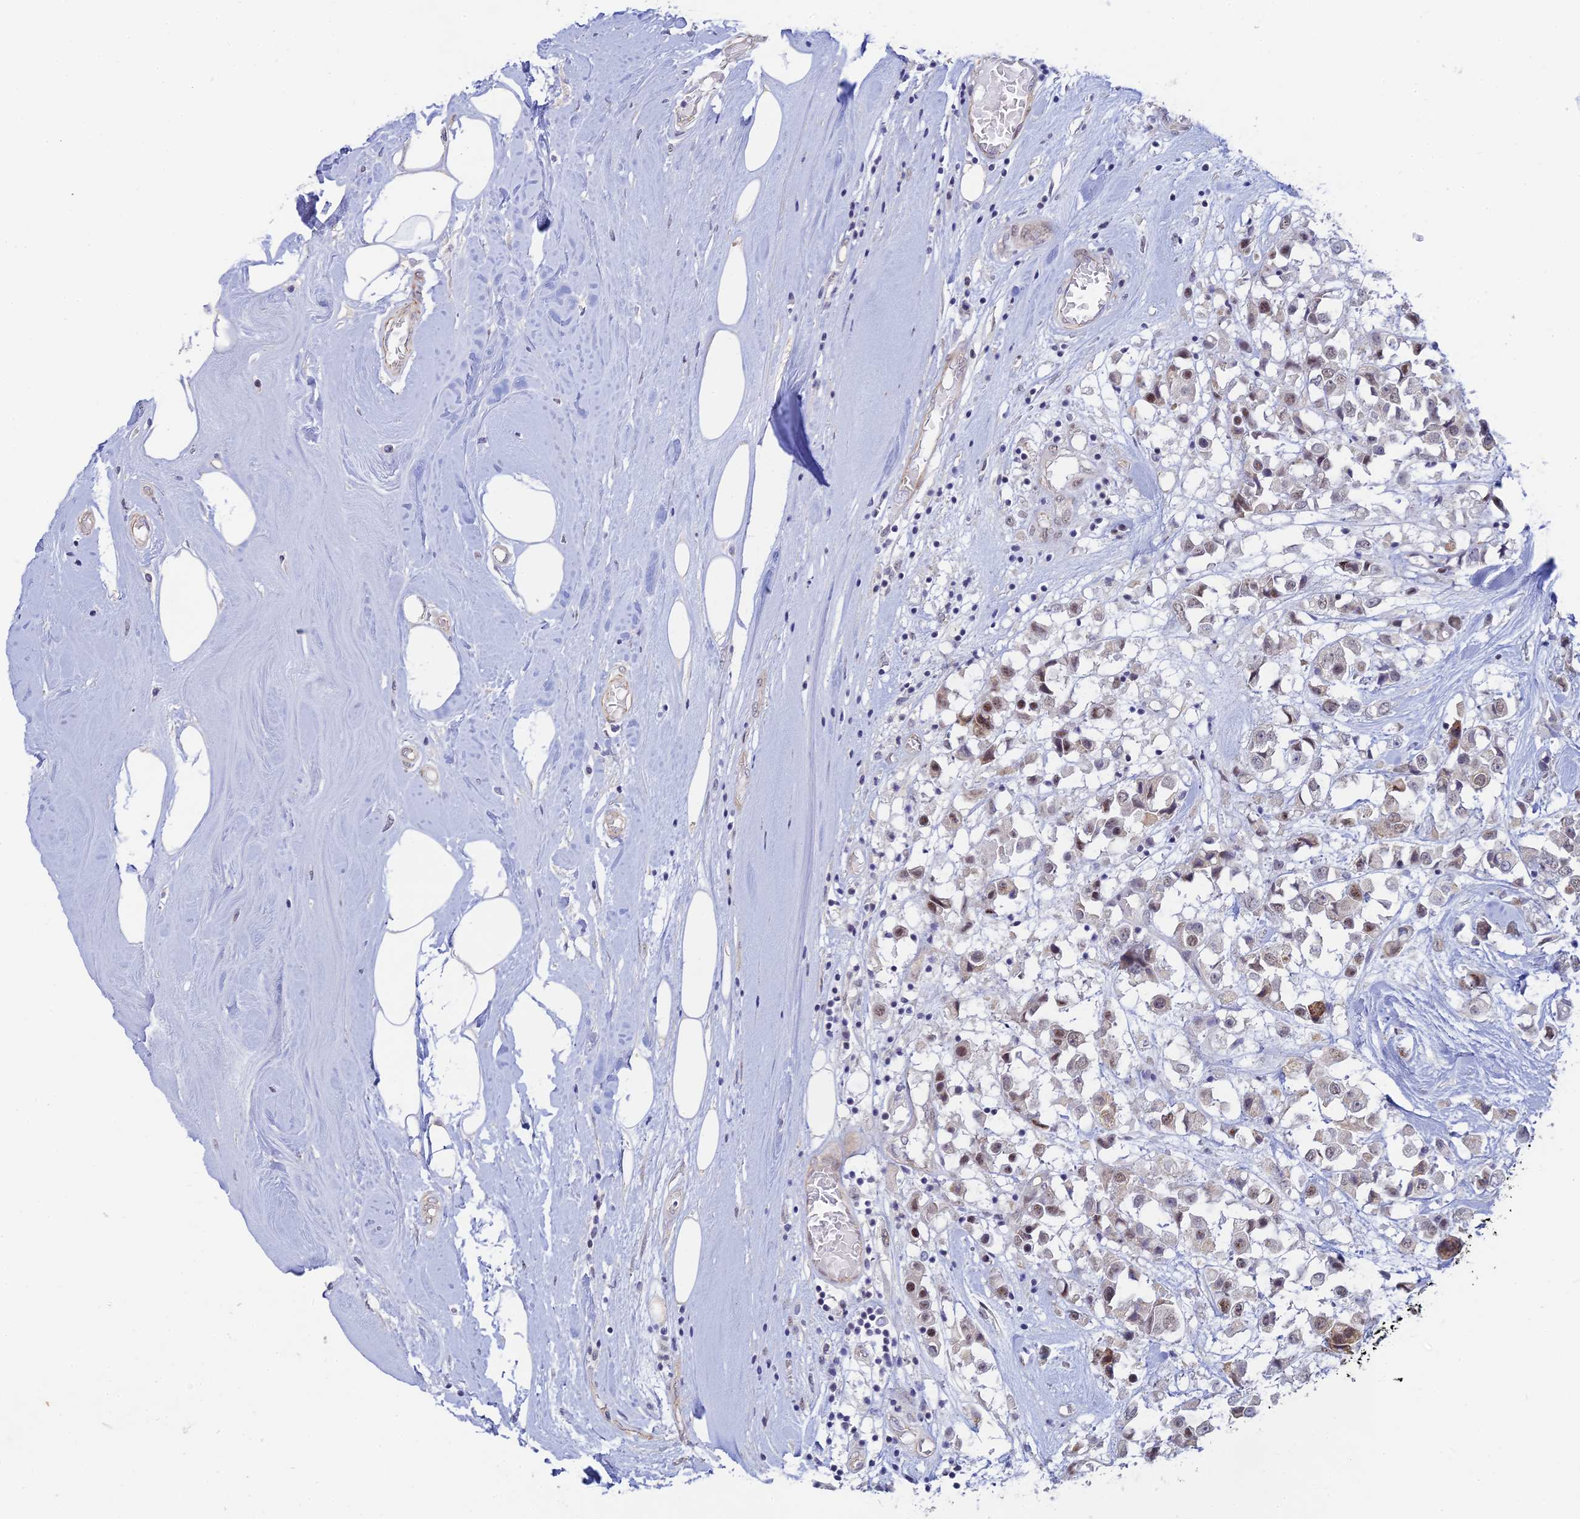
{"staining": {"intensity": "weak", "quantity": ">75%", "location": "nuclear"}, "tissue": "breast cancer", "cell_type": "Tumor cells", "image_type": "cancer", "snomed": [{"axis": "morphology", "description": "Duct carcinoma"}, {"axis": "topography", "description": "Breast"}], "caption": "Tumor cells demonstrate low levels of weak nuclear staining in about >75% of cells in human breast cancer. Ihc stains the protein of interest in brown and the nuclei are stained blue.", "gene": "CFAP92", "patient": {"sex": "female", "age": 61}}